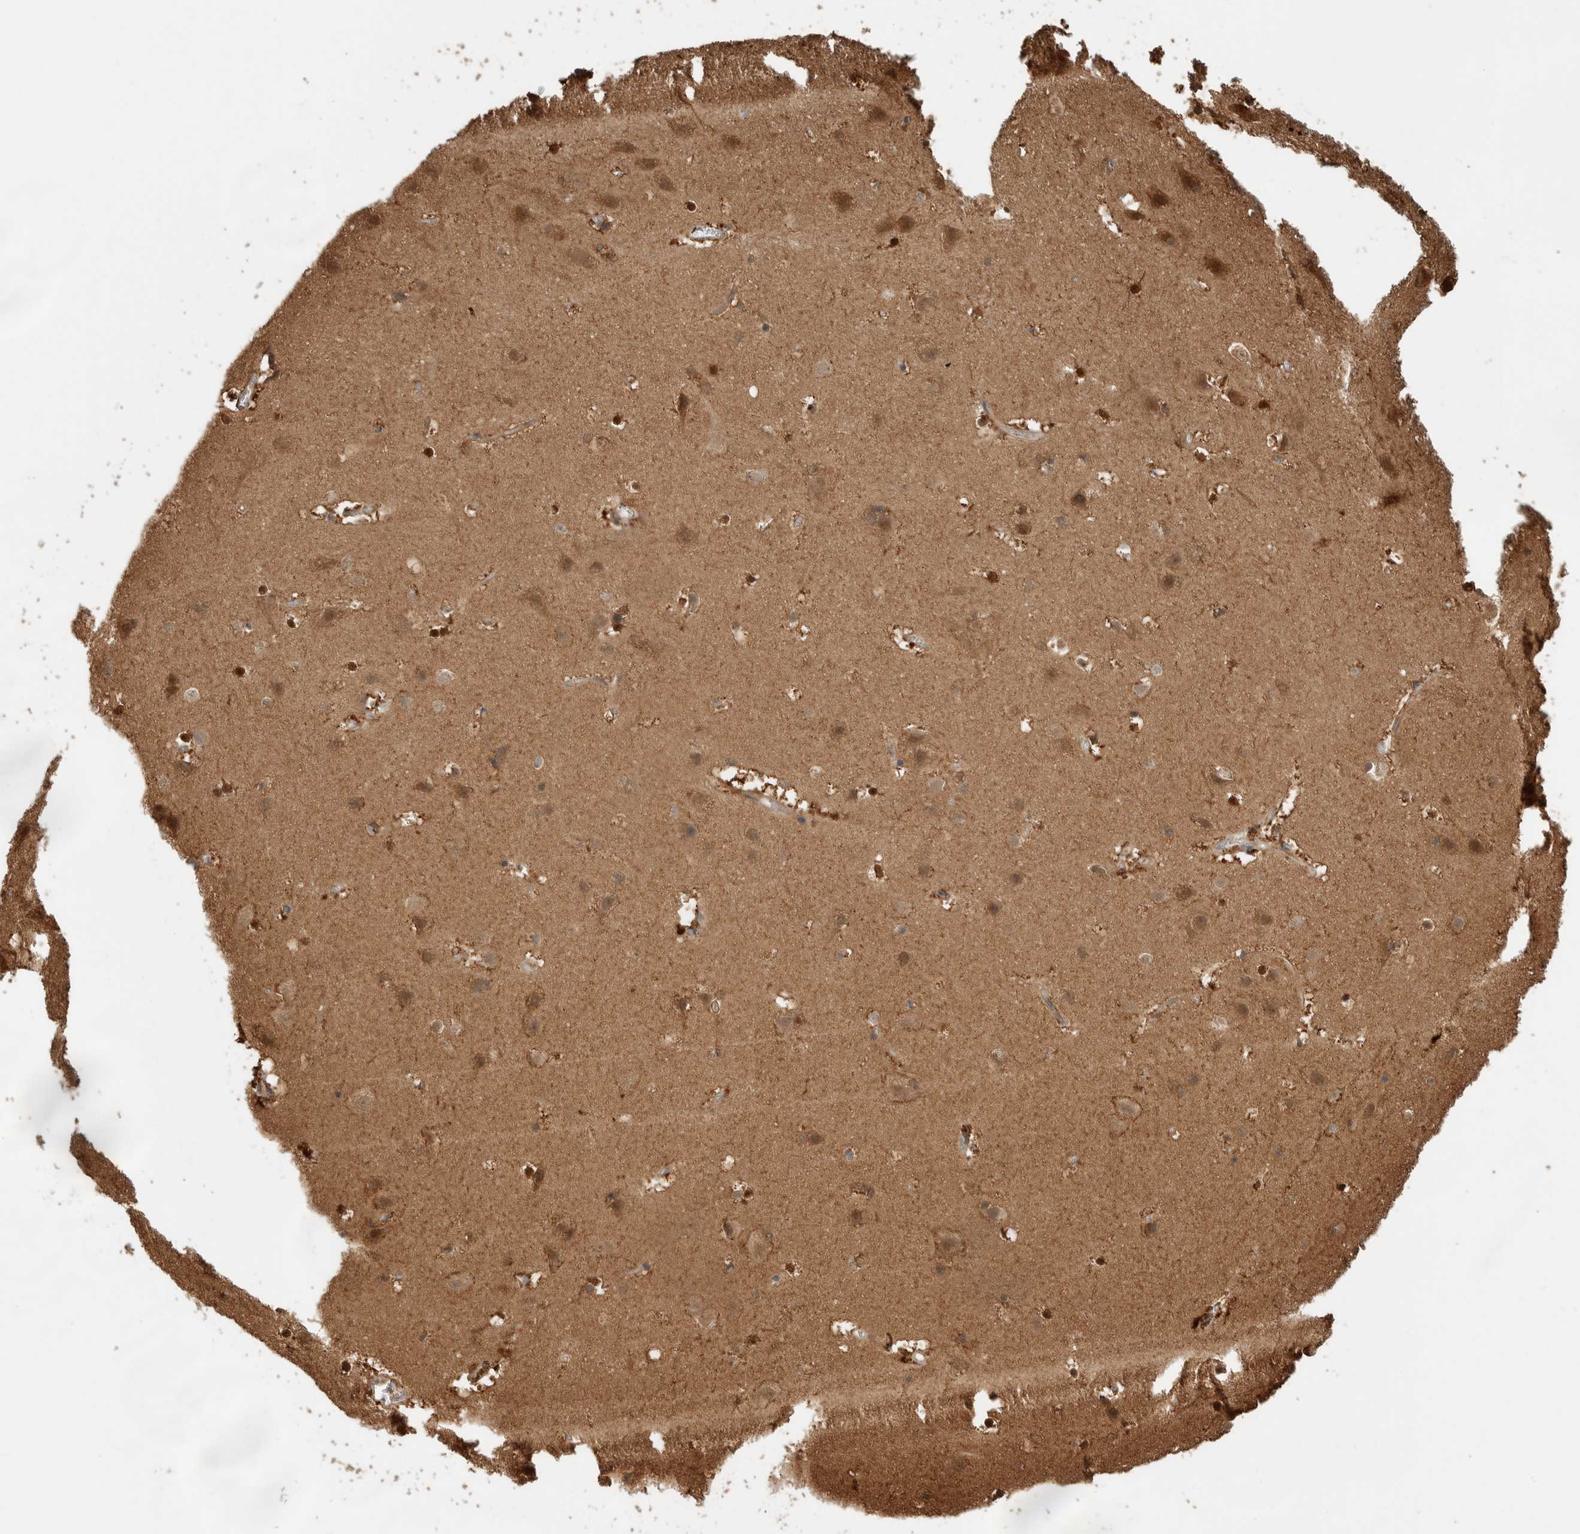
{"staining": {"intensity": "weak", "quantity": ">75%", "location": "cytoplasmic/membranous"}, "tissue": "cerebral cortex", "cell_type": "Endothelial cells", "image_type": "normal", "snomed": [{"axis": "morphology", "description": "Normal tissue, NOS"}, {"axis": "topography", "description": "Cerebral cortex"}], "caption": "Endothelial cells show weak cytoplasmic/membranous positivity in approximately >75% of cells in normal cerebral cortex.", "gene": "CNTROB", "patient": {"sex": "male", "age": 54}}